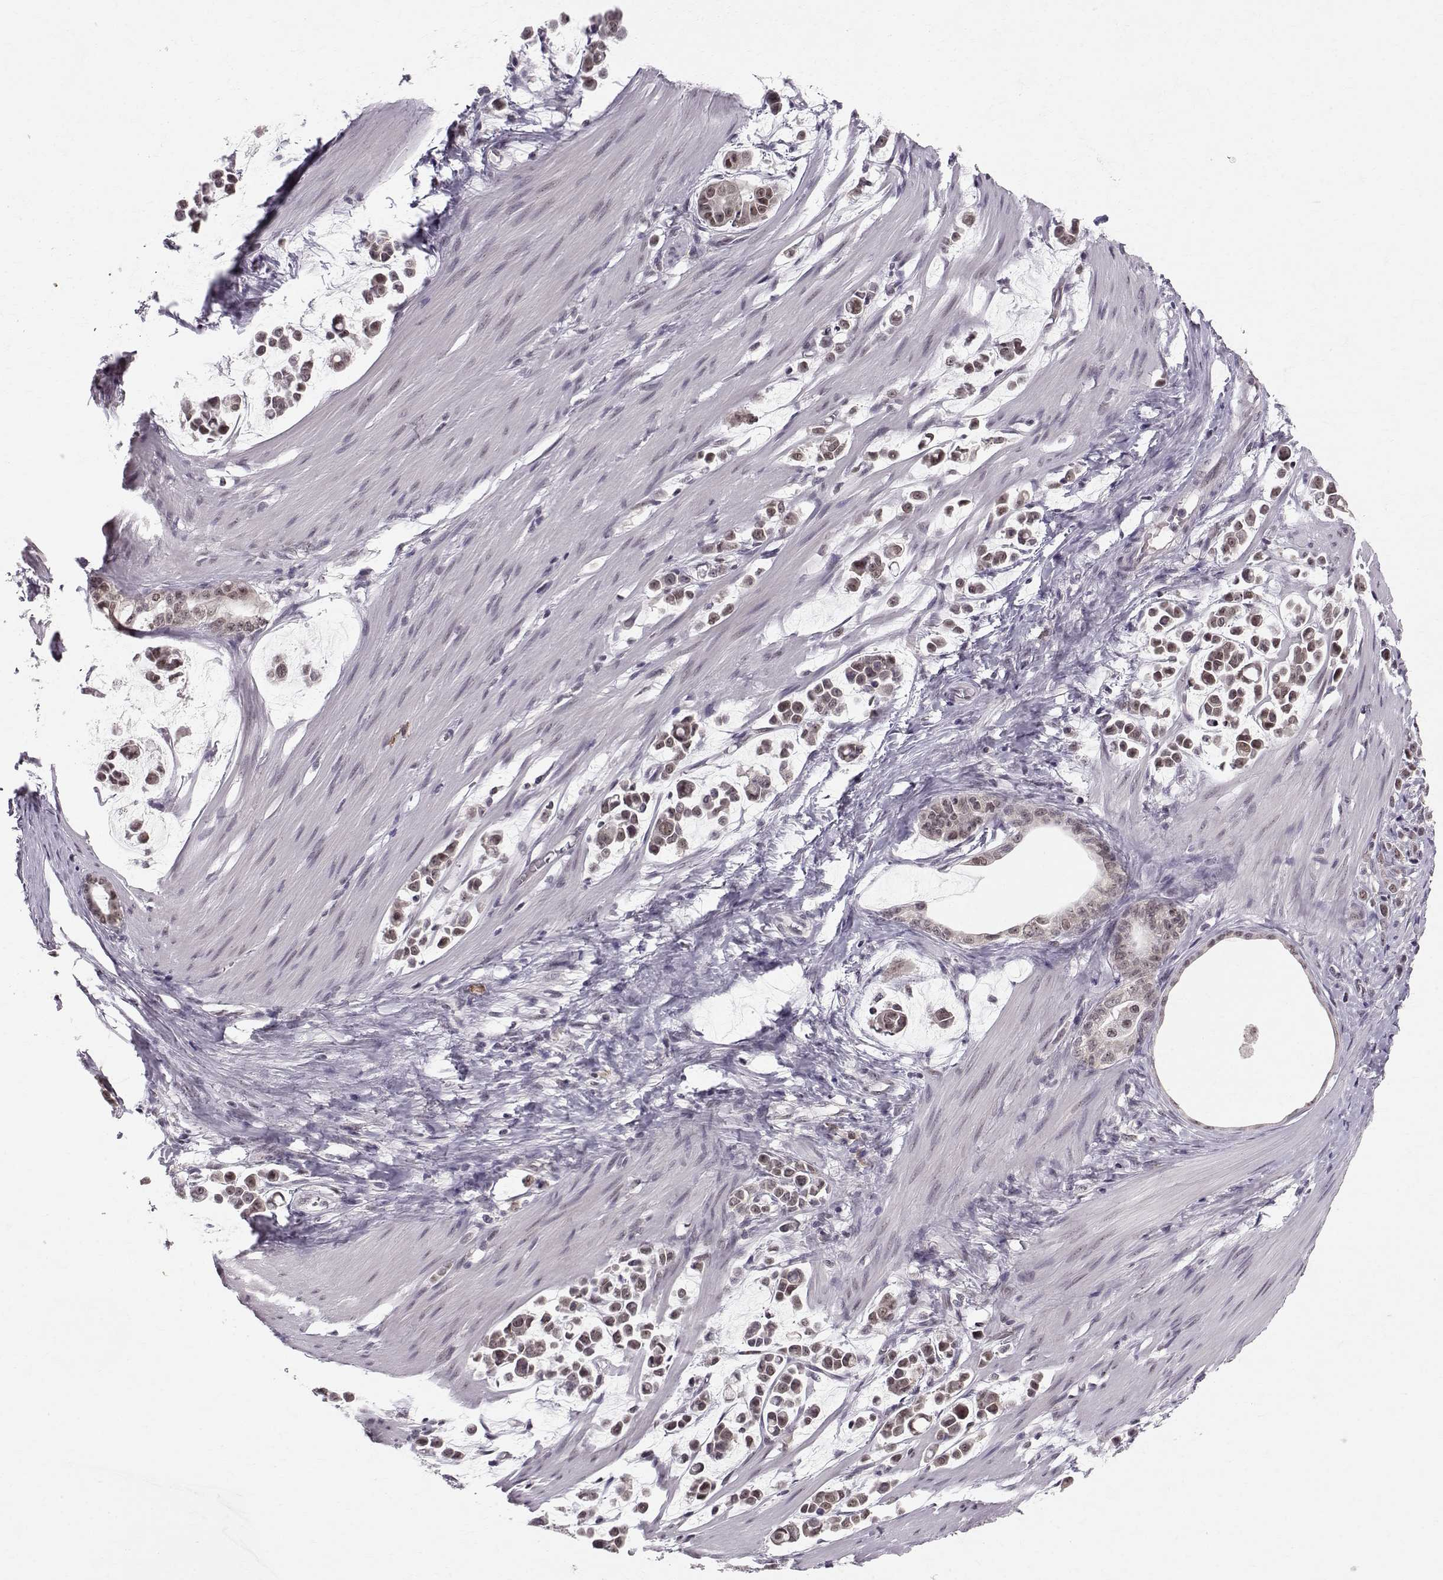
{"staining": {"intensity": "strong", "quantity": "<25%", "location": "nuclear"}, "tissue": "stomach cancer", "cell_type": "Tumor cells", "image_type": "cancer", "snomed": [{"axis": "morphology", "description": "Adenocarcinoma, NOS"}, {"axis": "topography", "description": "Stomach"}], "caption": "A medium amount of strong nuclear staining is appreciated in about <25% of tumor cells in stomach cancer tissue. The staining was performed using DAB to visualize the protein expression in brown, while the nuclei were stained in blue with hematoxylin (Magnification: 20x).", "gene": "RPP38", "patient": {"sex": "male", "age": 82}}